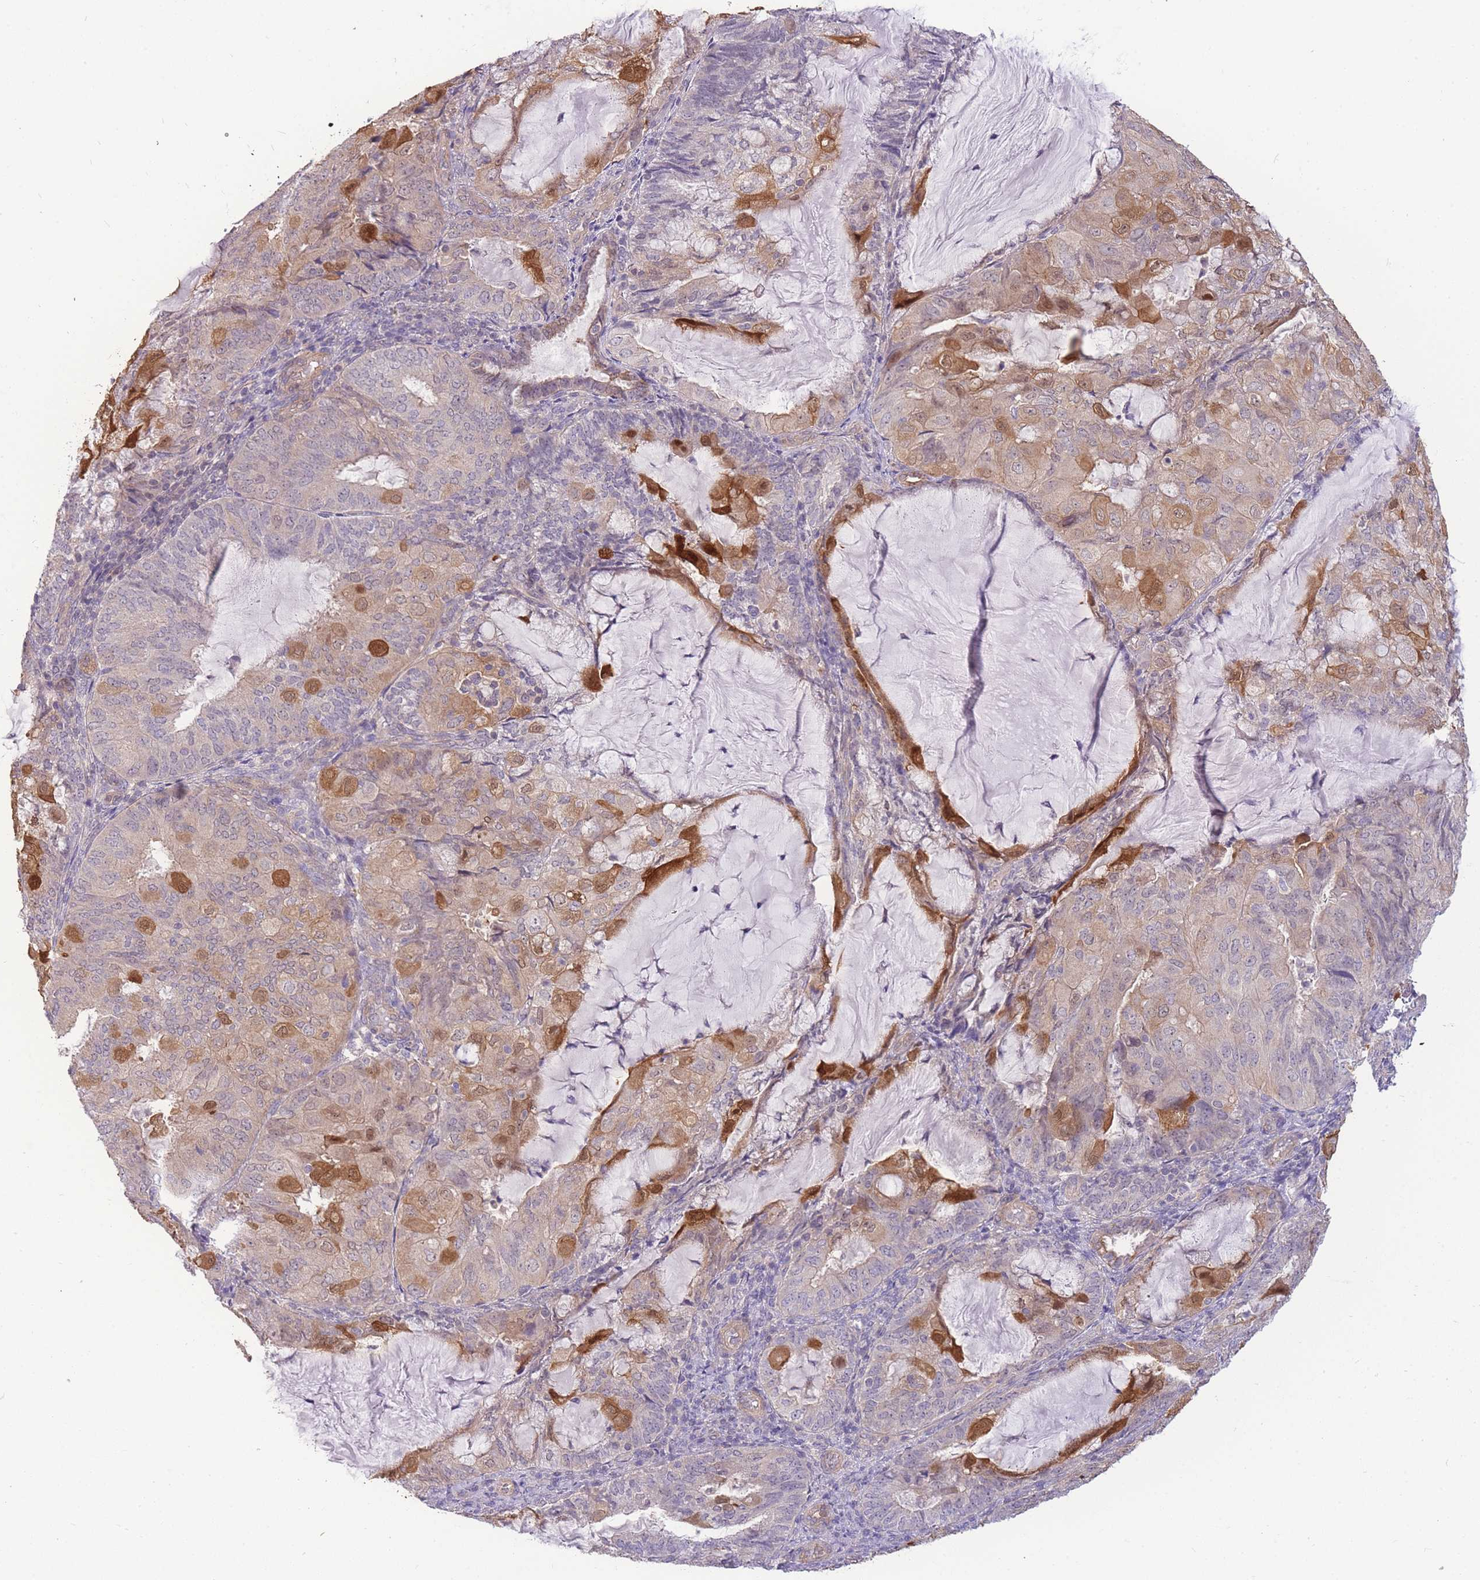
{"staining": {"intensity": "strong", "quantity": "<25%", "location": "cytoplasmic/membranous"}, "tissue": "endometrial cancer", "cell_type": "Tumor cells", "image_type": "cancer", "snomed": [{"axis": "morphology", "description": "Adenocarcinoma, NOS"}, {"axis": "topography", "description": "Endometrium"}], "caption": "Tumor cells reveal strong cytoplasmic/membranous expression in about <25% of cells in endometrial cancer (adenocarcinoma).", "gene": "SMC6", "patient": {"sex": "female", "age": 81}}